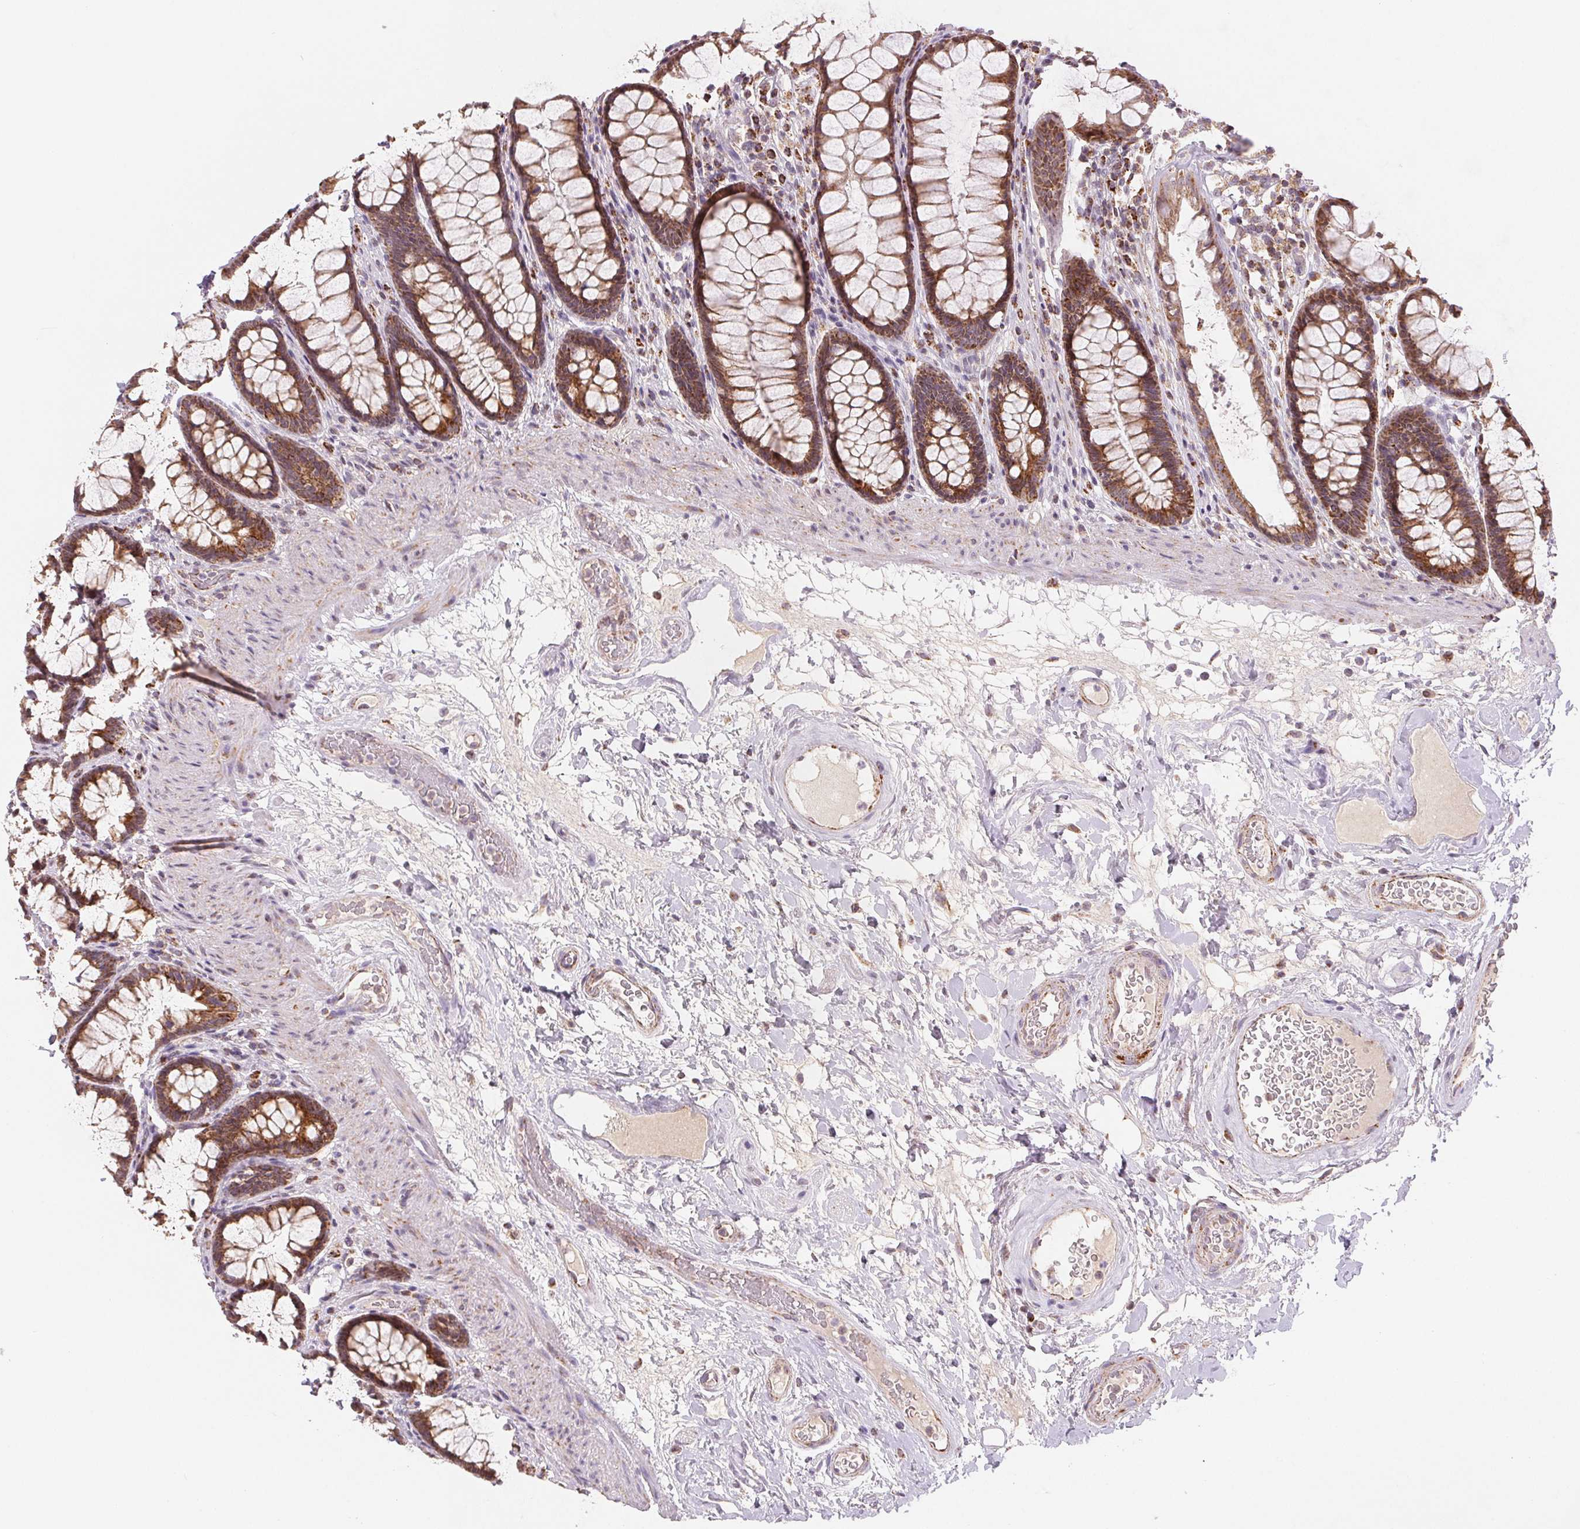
{"staining": {"intensity": "moderate", "quantity": ">75%", "location": "cytoplasmic/membranous"}, "tissue": "rectum", "cell_type": "Glandular cells", "image_type": "normal", "snomed": [{"axis": "morphology", "description": "Normal tissue, NOS"}, {"axis": "topography", "description": "Rectum"}], "caption": "Protein staining of benign rectum exhibits moderate cytoplasmic/membranous expression in approximately >75% of glandular cells.", "gene": "HINT2", "patient": {"sex": "male", "age": 72}}